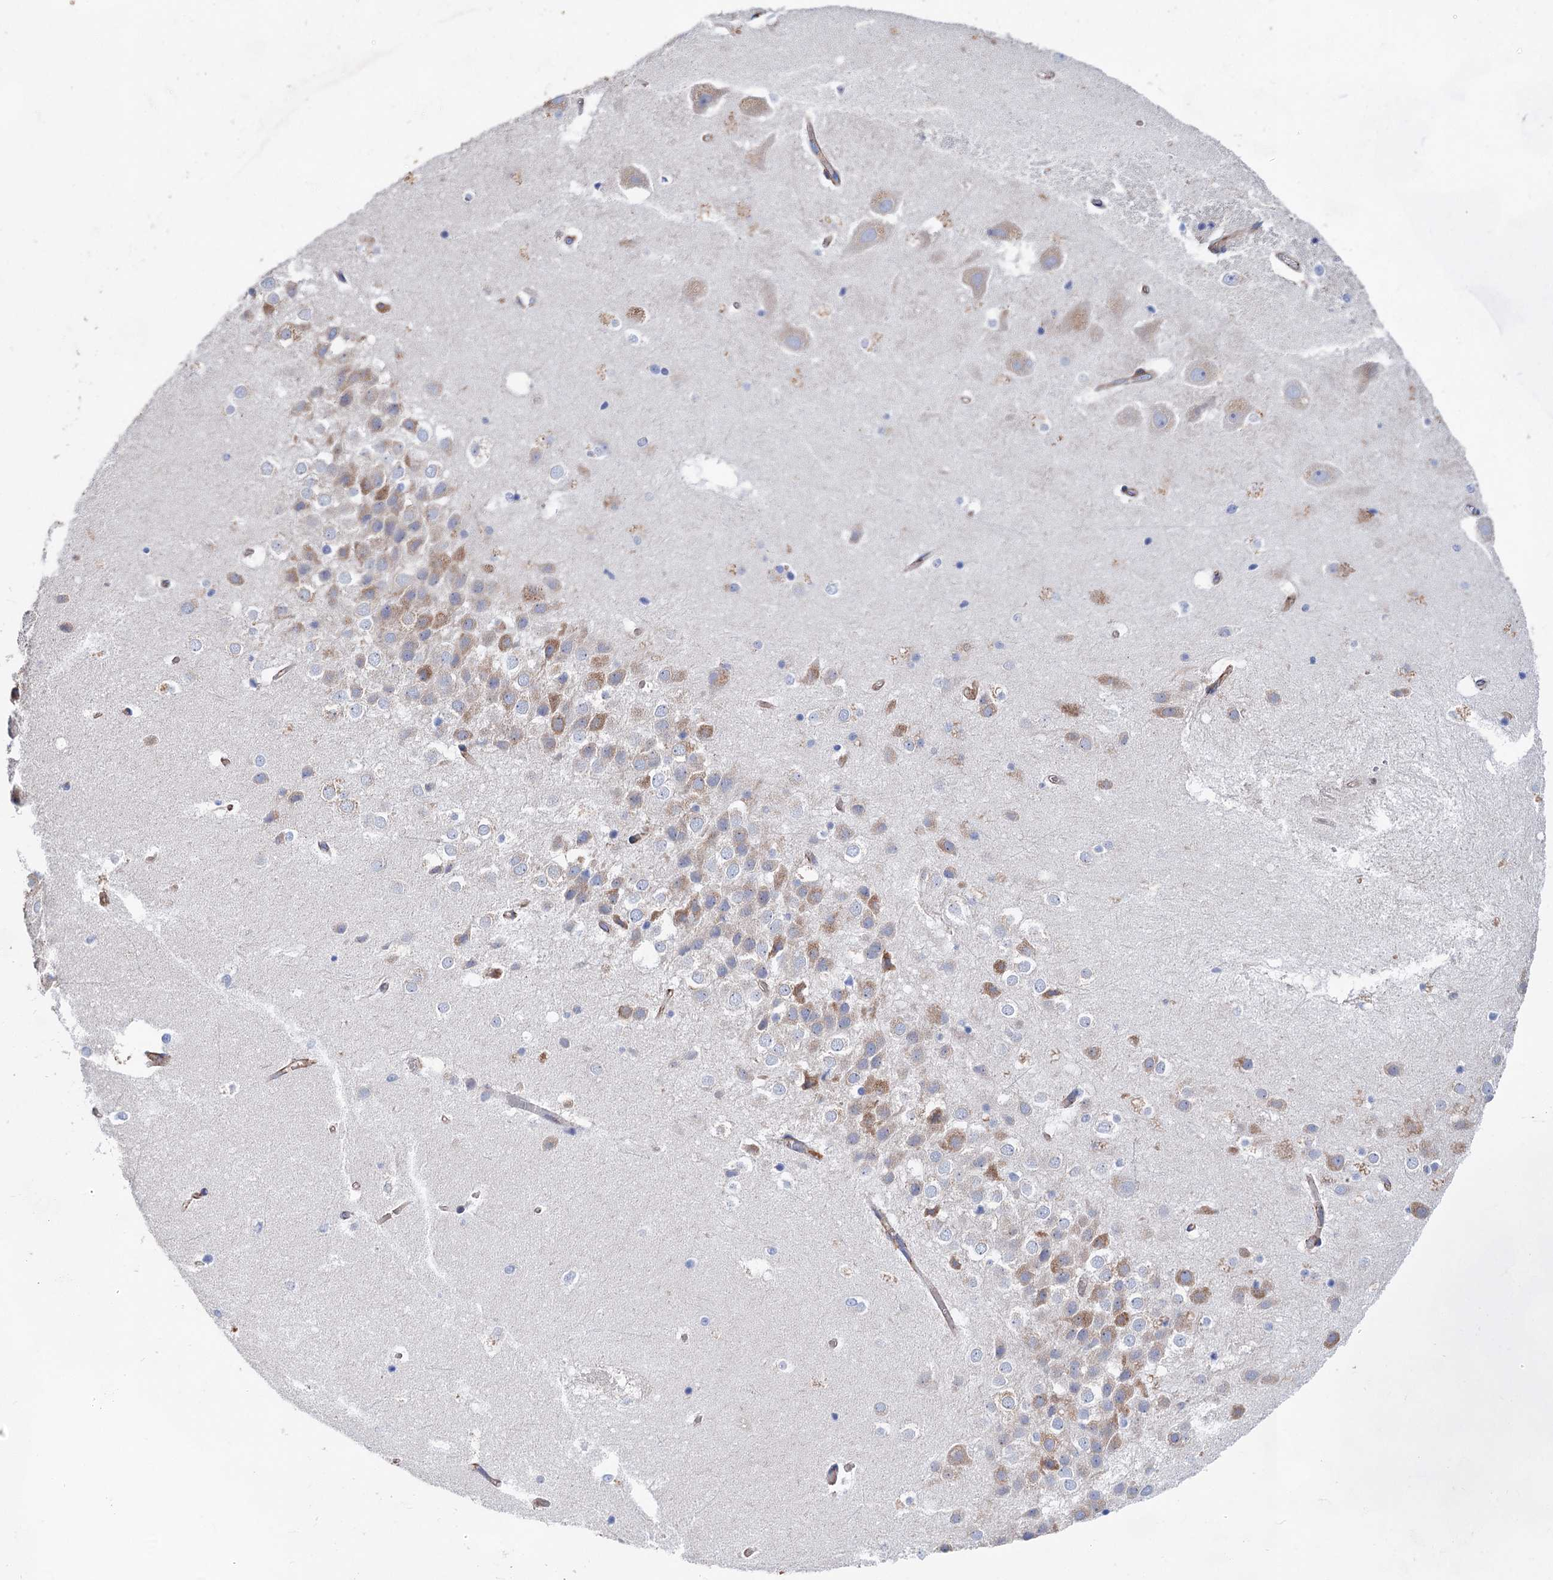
{"staining": {"intensity": "weak", "quantity": "<25%", "location": "cytoplasmic/membranous"}, "tissue": "hippocampus", "cell_type": "Glial cells", "image_type": "normal", "snomed": [{"axis": "morphology", "description": "Normal tissue, NOS"}, {"axis": "topography", "description": "Hippocampus"}], "caption": "Glial cells show no significant positivity in unremarkable hippocampus.", "gene": "GPR155", "patient": {"sex": "female", "age": 52}}